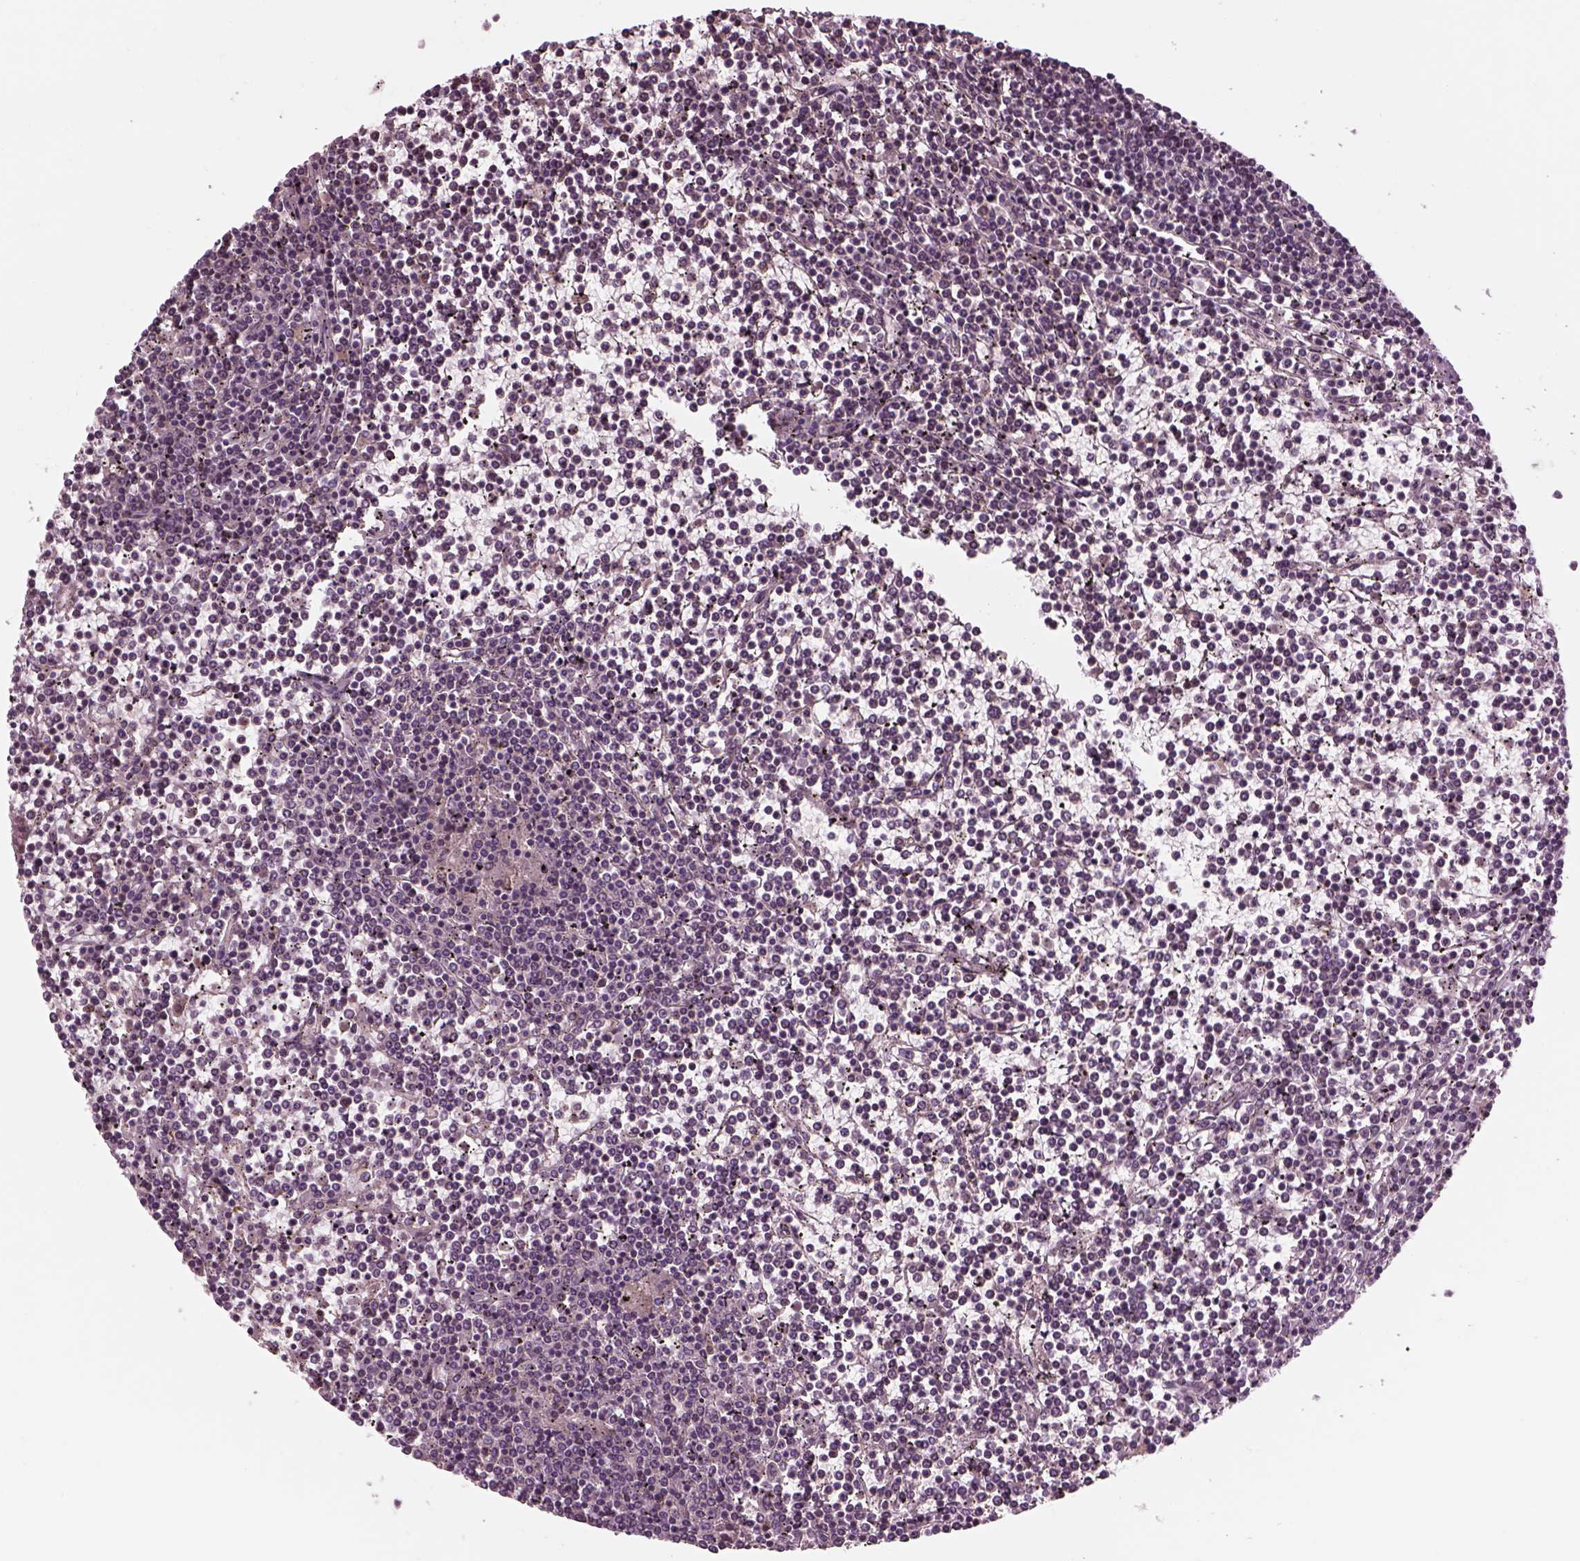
{"staining": {"intensity": "negative", "quantity": "none", "location": "none"}, "tissue": "lymphoma", "cell_type": "Tumor cells", "image_type": "cancer", "snomed": [{"axis": "morphology", "description": "Malignant lymphoma, non-Hodgkin's type, Low grade"}, {"axis": "topography", "description": "Spleen"}], "caption": "IHC photomicrograph of neoplastic tissue: low-grade malignant lymphoma, non-Hodgkin's type stained with DAB (3,3'-diaminobenzidine) demonstrates no significant protein positivity in tumor cells.", "gene": "SLC2A3", "patient": {"sex": "female", "age": 19}}